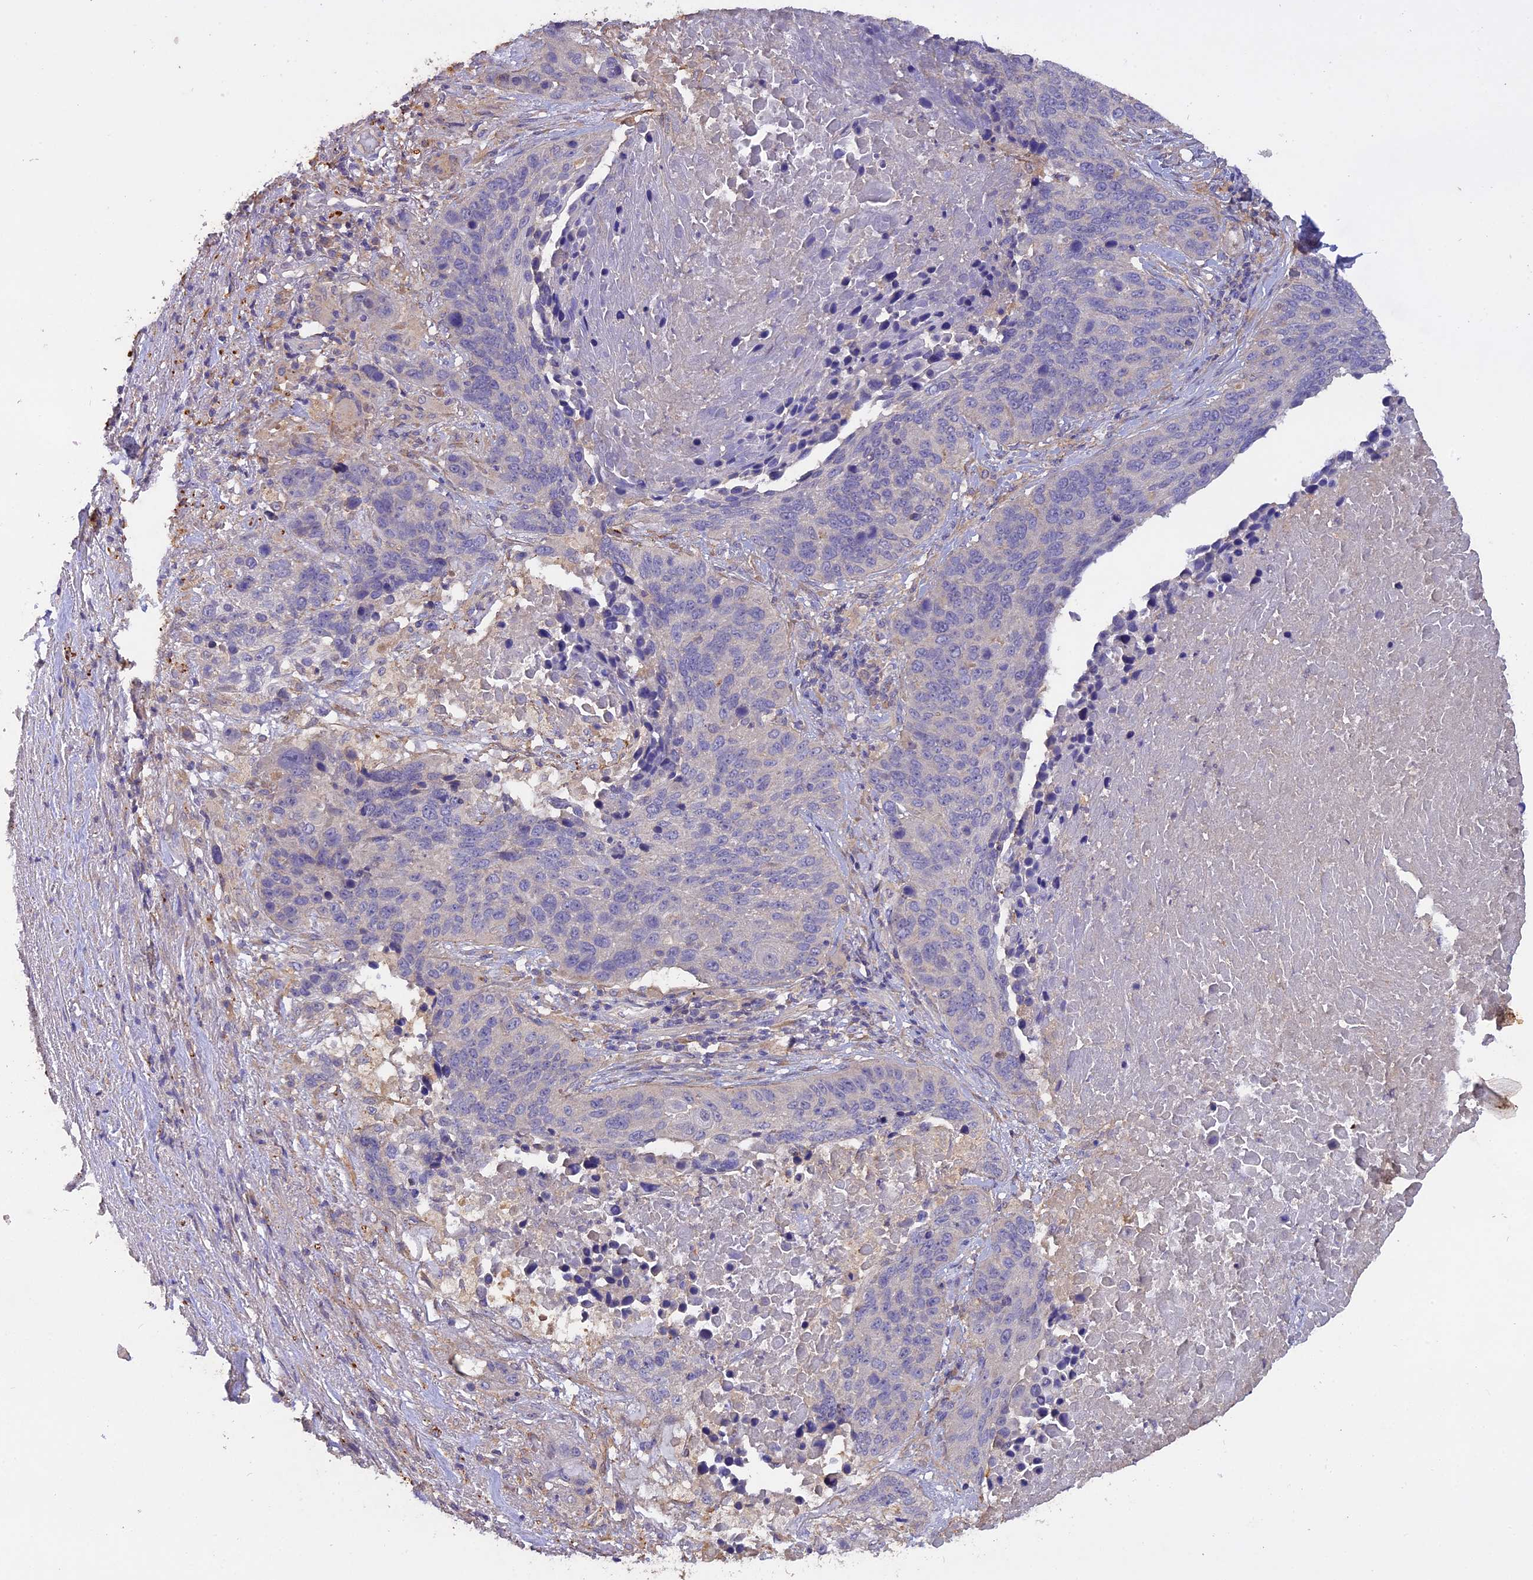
{"staining": {"intensity": "negative", "quantity": "none", "location": "none"}, "tissue": "lung cancer", "cell_type": "Tumor cells", "image_type": "cancer", "snomed": [{"axis": "morphology", "description": "Normal tissue, NOS"}, {"axis": "morphology", "description": "Squamous cell carcinoma, NOS"}, {"axis": "topography", "description": "Lymph node"}, {"axis": "topography", "description": "Lung"}], "caption": "Protein analysis of lung squamous cell carcinoma displays no significant positivity in tumor cells.", "gene": "SLC26A4", "patient": {"sex": "male", "age": 66}}